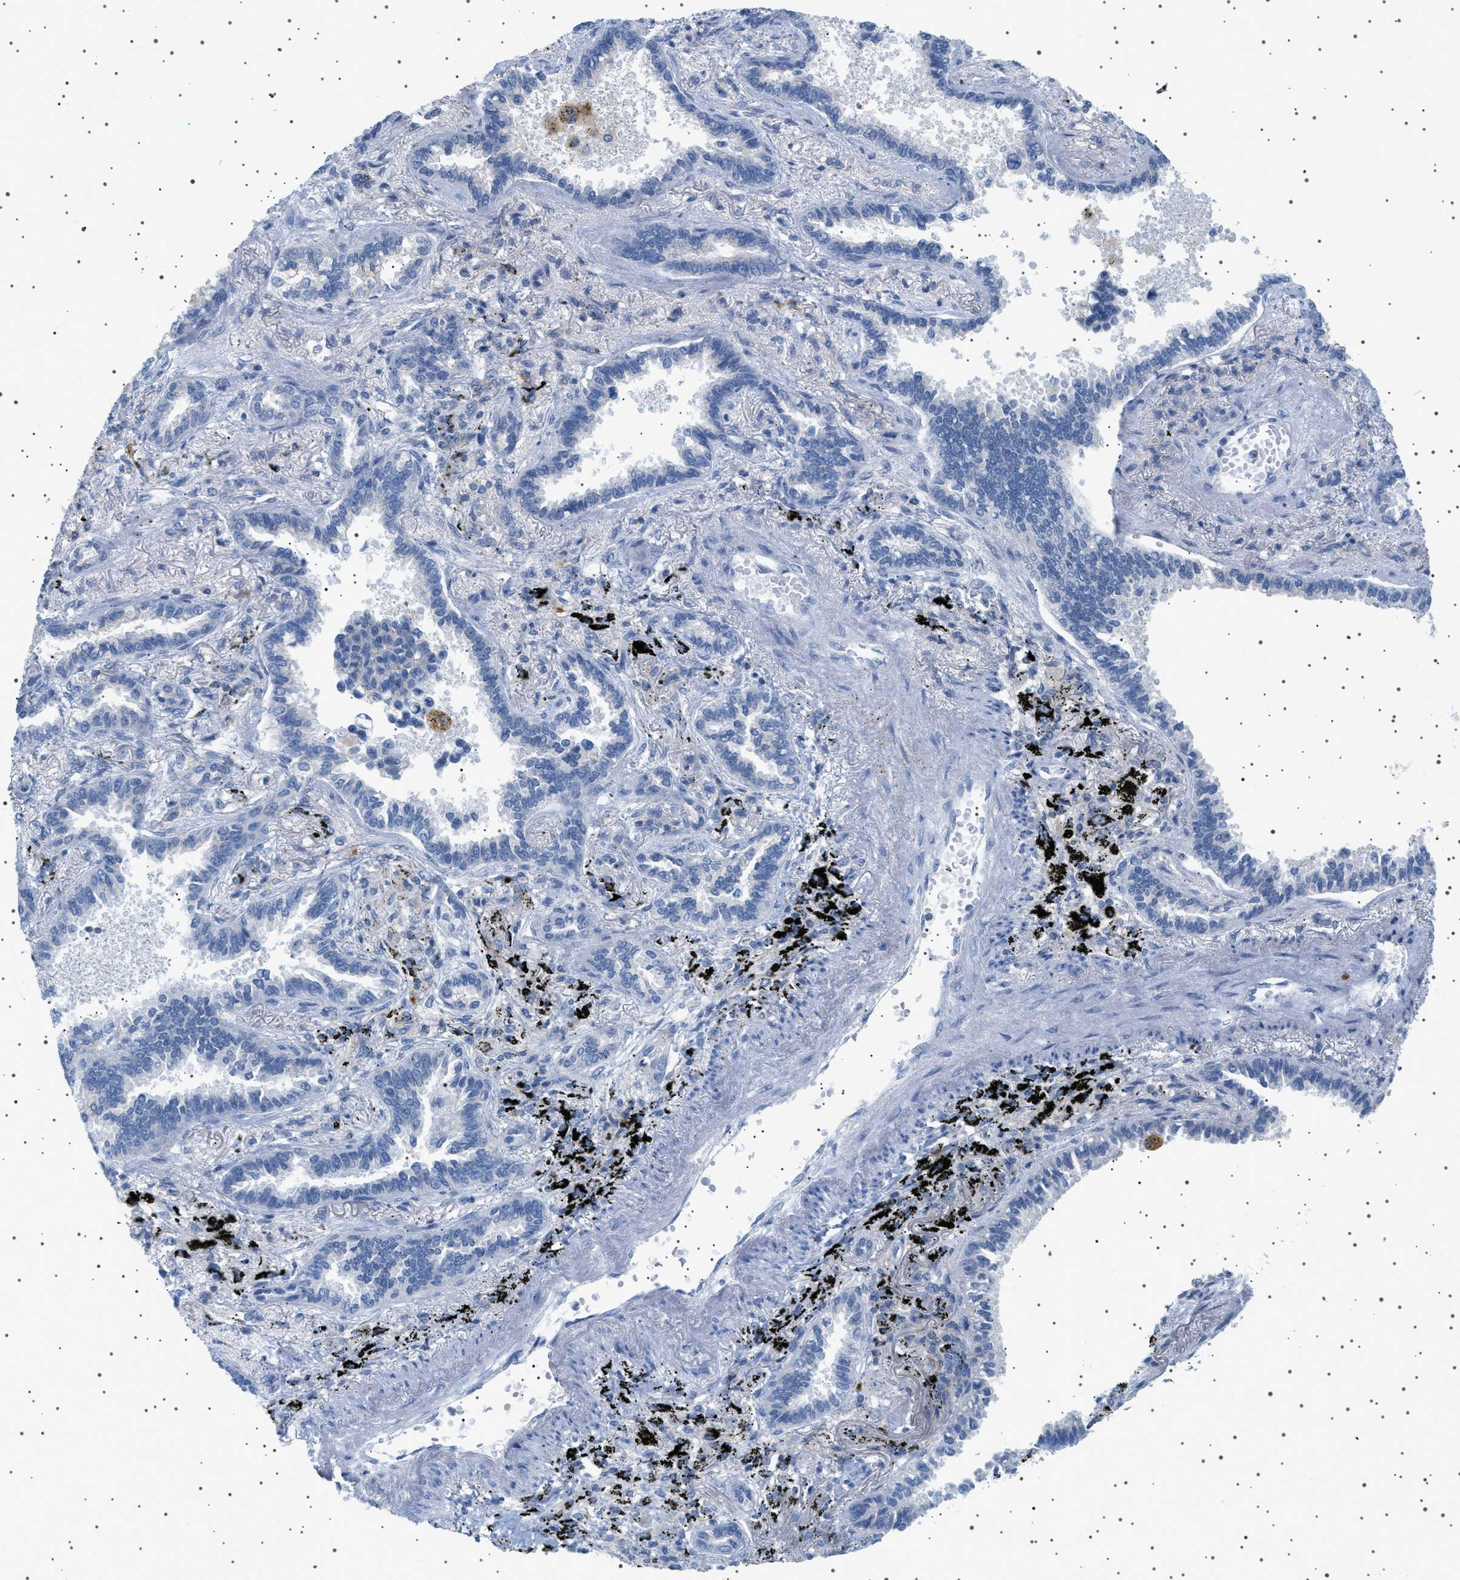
{"staining": {"intensity": "negative", "quantity": "none", "location": "none"}, "tissue": "lung cancer", "cell_type": "Tumor cells", "image_type": "cancer", "snomed": [{"axis": "morphology", "description": "Normal tissue, NOS"}, {"axis": "morphology", "description": "Adenocarcinoma, NOS"}, {"axis": "topography", "description": "Lung"}], "caption": "Photomicrograph shows no significant protein staining in tumor cells of lung cancer.", "gene": "ADCY10", "patient": {"sex": "male", "age": 59}}